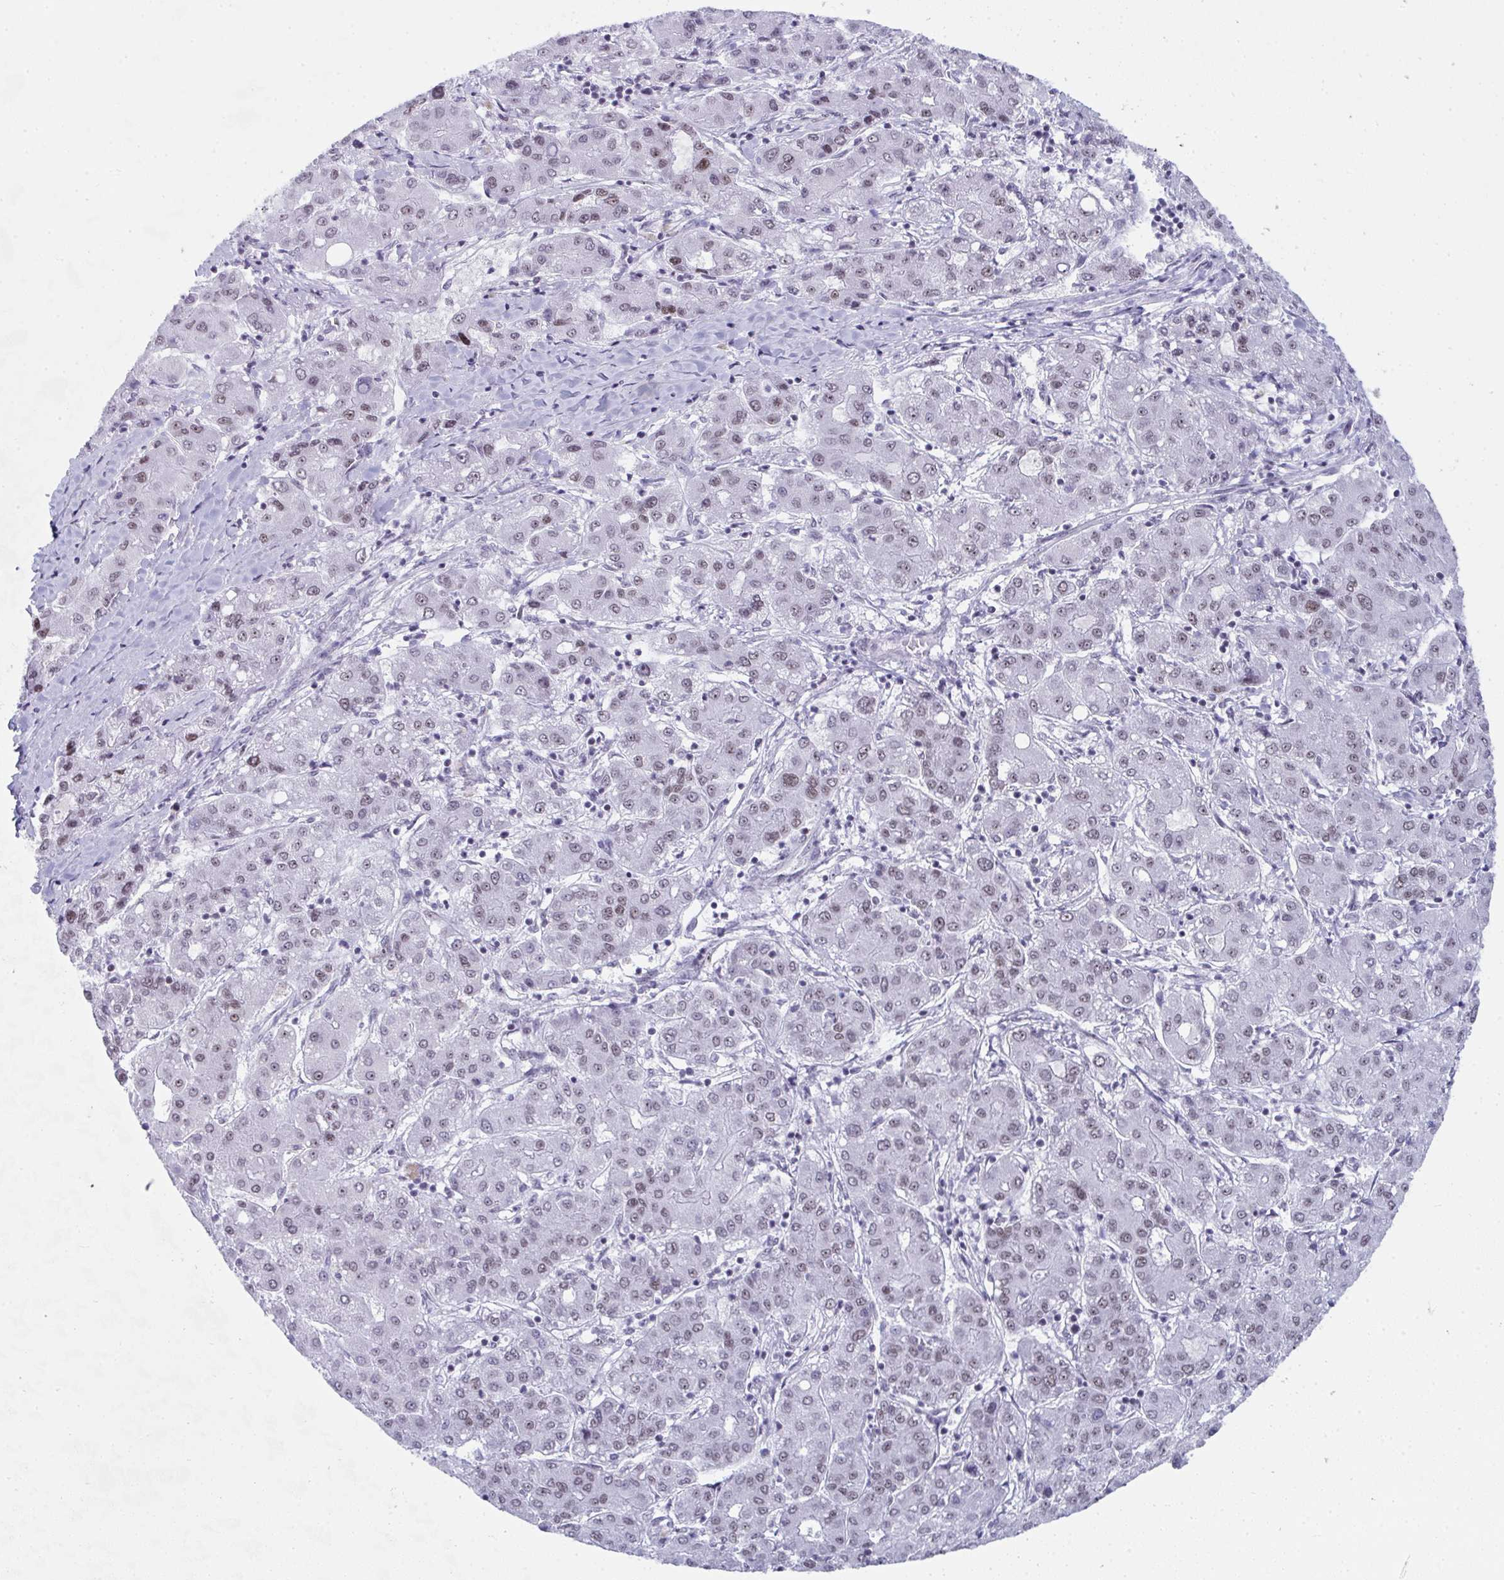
{"staining": {"intensity": "weak", "quantity": ">75%", "location": "nuclear"}, "tissue": "liver cancer", "cell_type": "Tumor cells", "image_type": "cancer", "snomed": [{"axis": "morphology", "description": "Carcinoma, Hepatocellular, NOS"}, {"axis": "topography", "description": "Liver"}], "caption": "An image of human hepatocellular carcinoma (liver) stained for a protein demonstrates weak nuclear brown staining in tumor cells. (IHC, brightfield microscopy, high magnification).", "gene": "NOP10", "patient": {"sex": "male", "age": 65}}